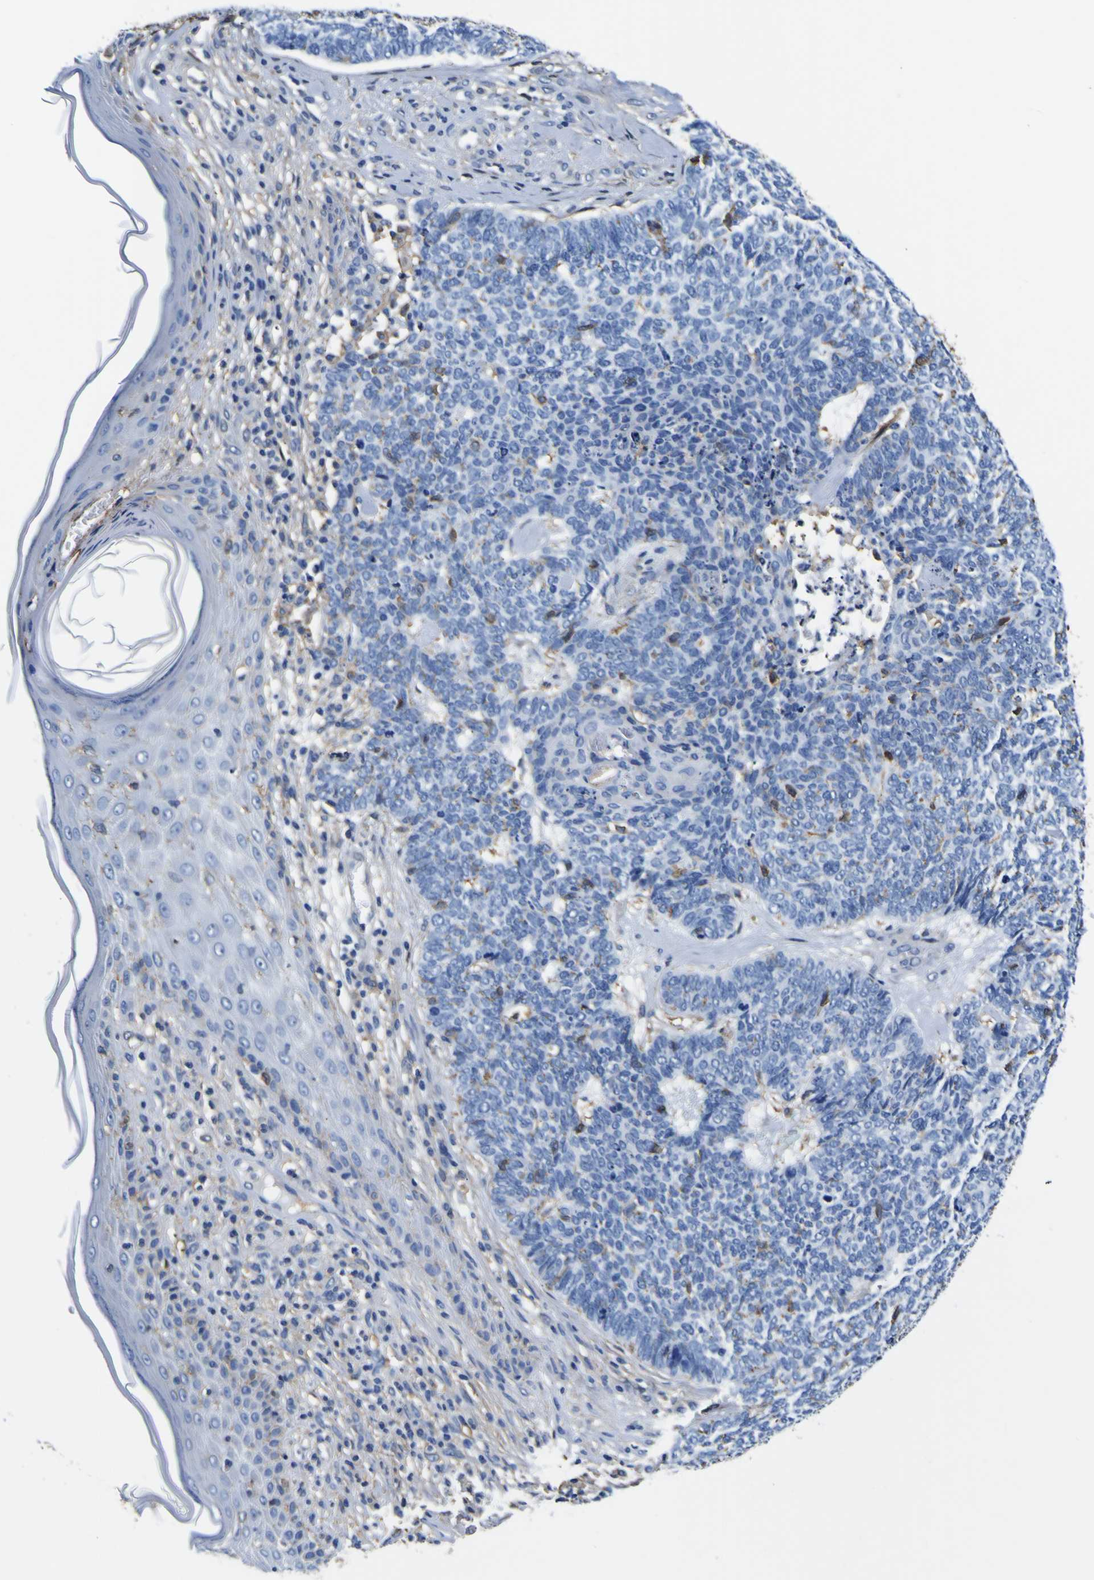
{"staining": {"intensity": "moderate", "quantity": "<25%", "location": "cytoplasmic/membranous"}, "tissue": "skin cancer", "cell_type": "Tumor cells", "image_type": "cancer", "snomed": [{"axis": "morphology", "description": "Basal cell carcinoma"}, {"axis": "topography", "description": "Skin"}], "caption": "A brown stain labels moderate cytoplasmic/membranous staining of a protein in human skin basal cell carcinoma tumor cells.", "gene": "PXDN", "patient": {"sex": "female", "age": 84}}